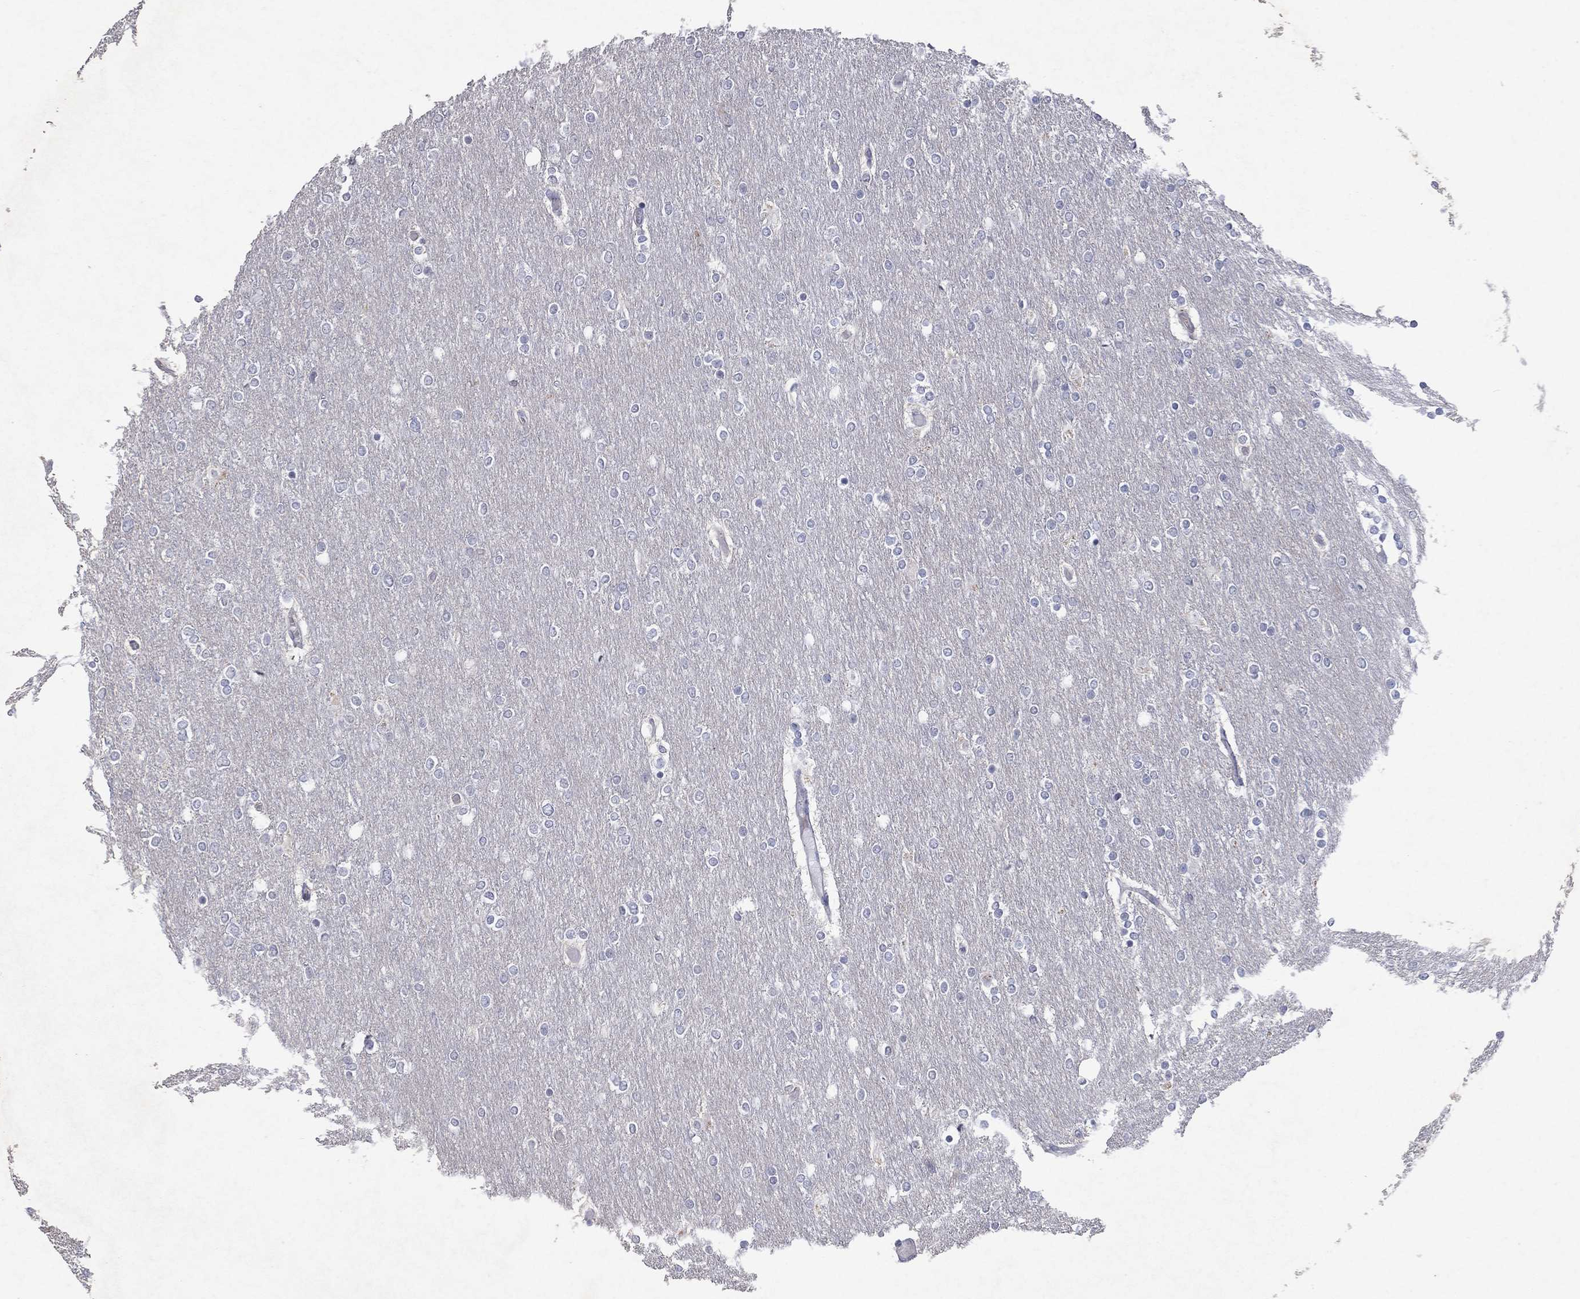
{"staining": {"intensity": "negative", "quantity": "none", "location": "none"}, "tissue": "glioma", "cell_type": "Tumor cells", "image_type": "cancer", "snomed": [{"axis": "morphology", "description": "Glioma, malignant, High grade"}, {"axis": "topography", "description": "Brain"}], "caption": "High magnification brightfield microscopy of malignant glioma (high-grade) stained with DAB (brown) and counterstained with hematoxylin (blue): tumor cells show no significant expression.", "gene": "KRT40", "patient": {"sex": "female", "age": 61}}